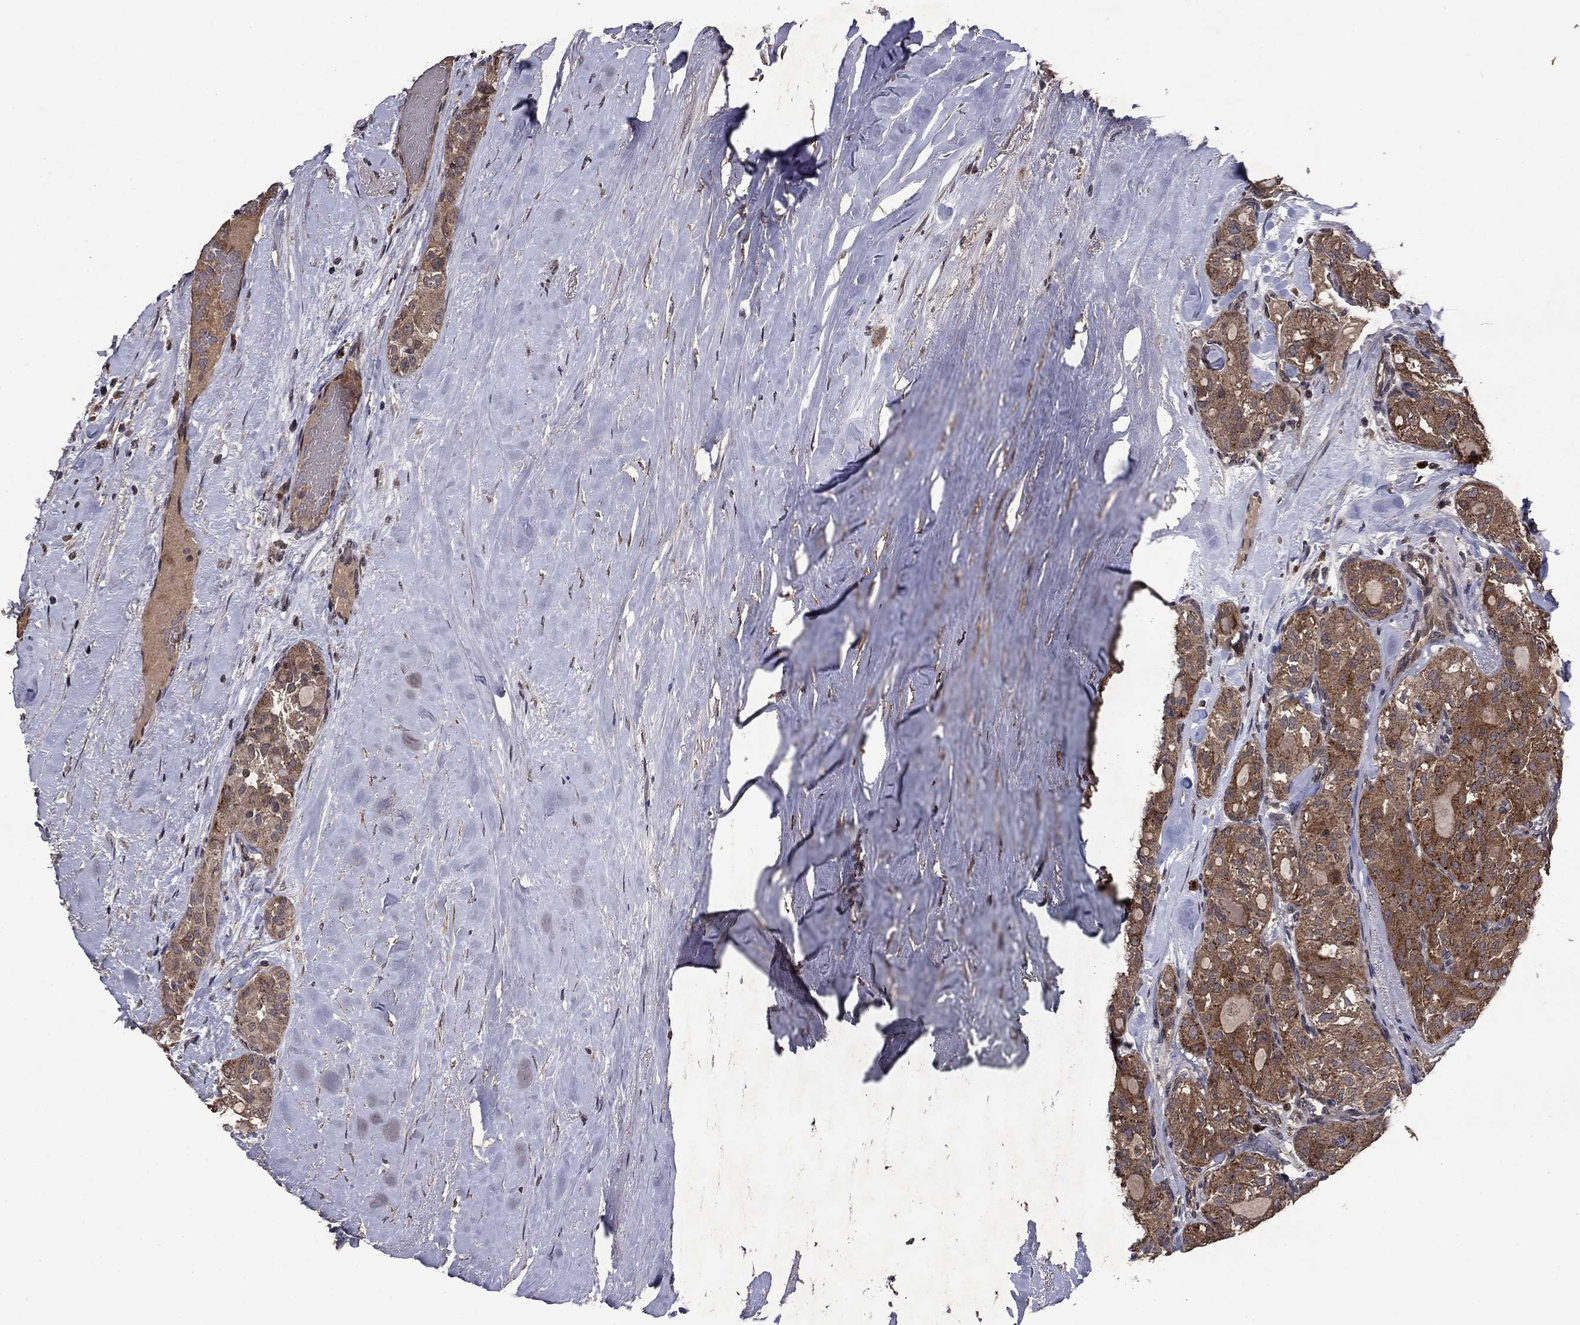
{"staining": {"intensity": "strong", "quantity": ">75%", "location": "cytoplasmic/membranous"}, "tissue": "thyroid cancer", "cell_type": "Tumor cells", "image_type": "cancer", "snomed": [{"axis": "morphology", "description": "Follicular adenoma carcinoma, NOS"}, {"axis": "topography", "description": "Thyroid gland"}], "caption": "Protein staining of thyroid follicular adenoma carcinoma tissue shows strong cytoplasmic/membranous positivity in about >75% of tumor cells.", "gene": "DHRS1", "patient": {"sex": "male", "age": 75}}